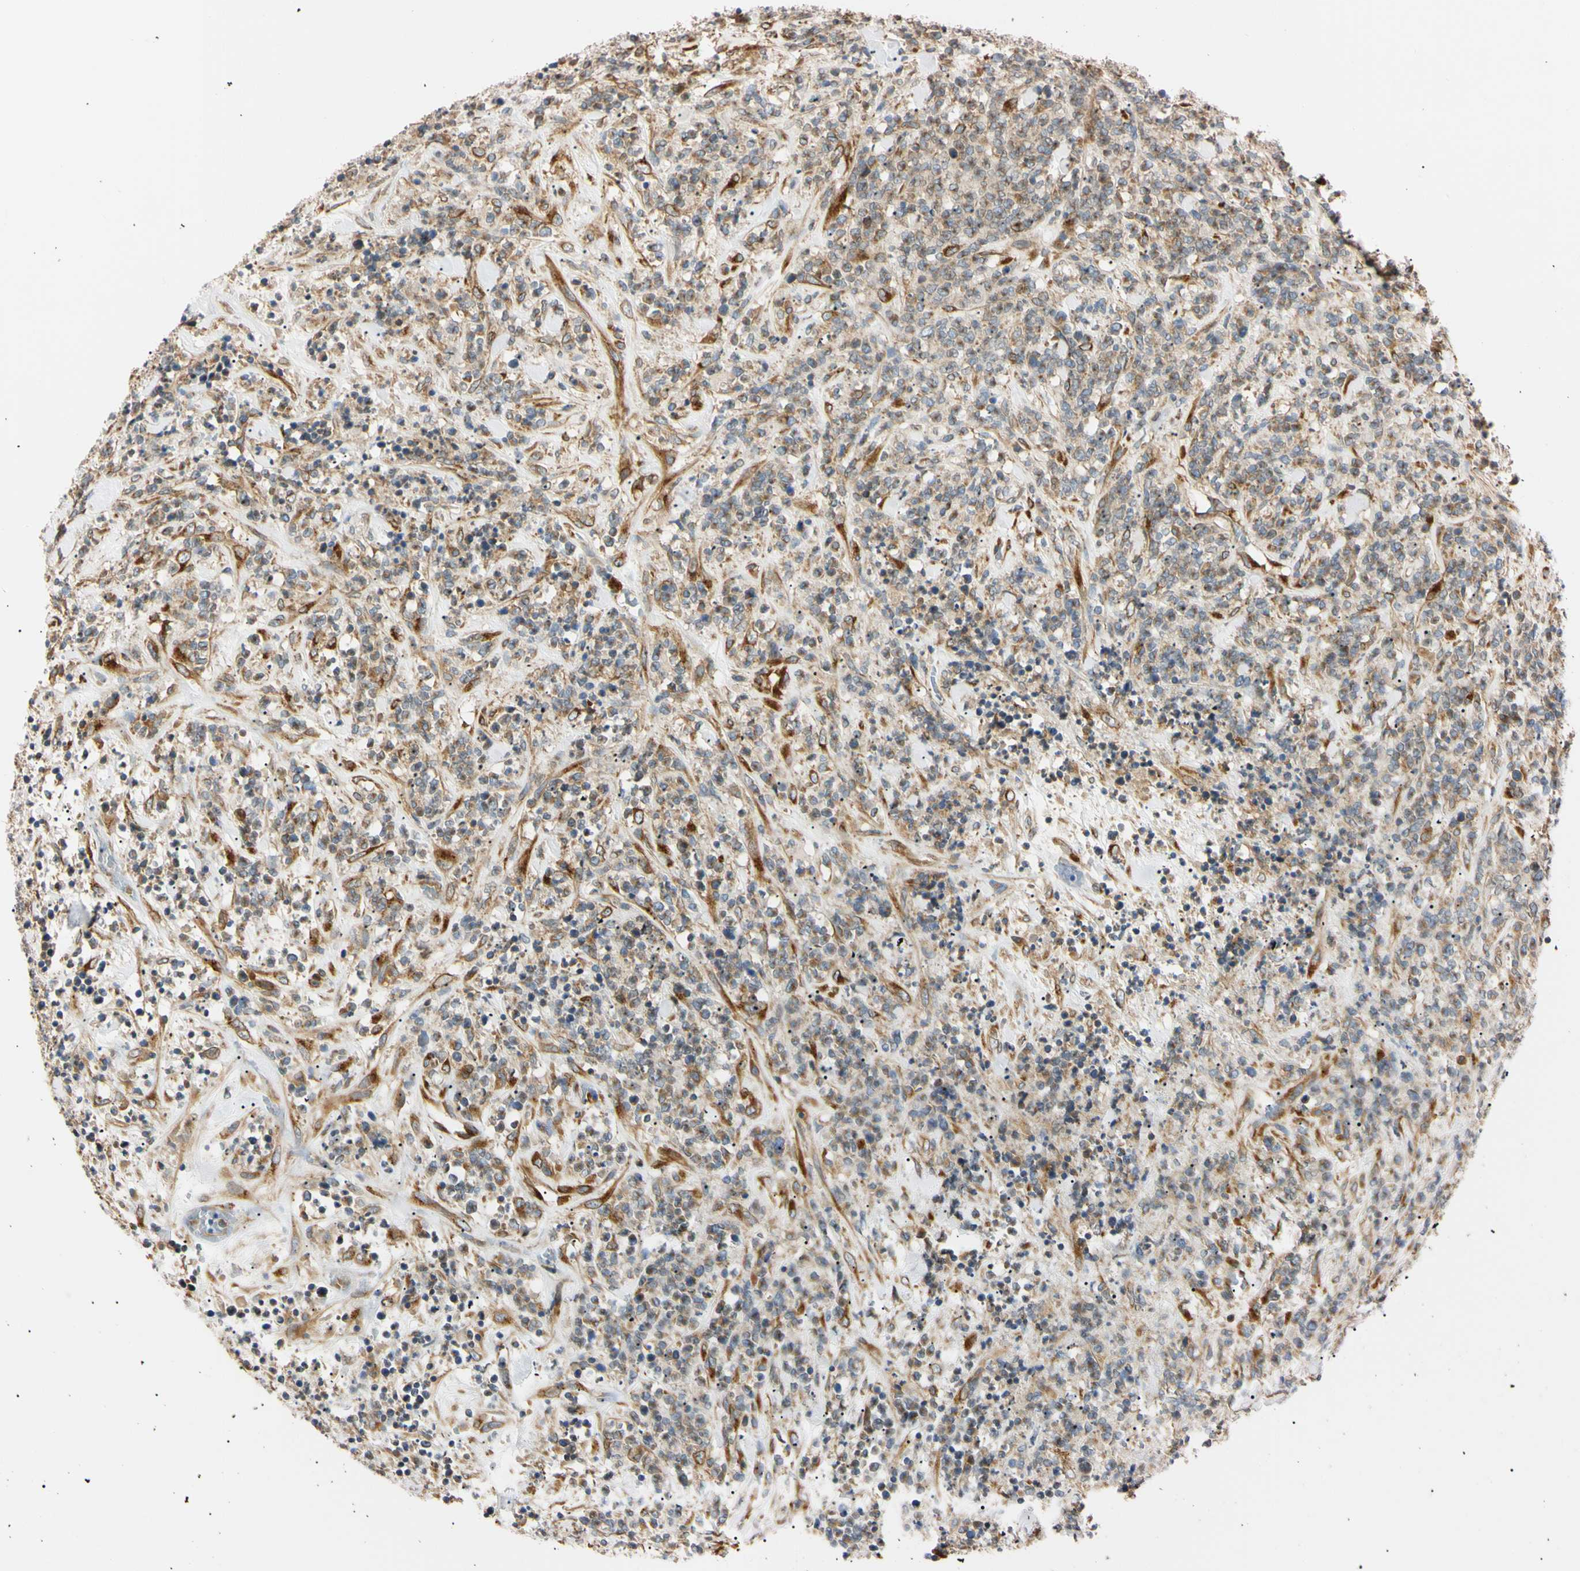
{"staining": {"intensity": "weak", "quantity": ">75%", "location": "cytoplasmic/membranous"}, "tissue": "lymphoma", "cell_type": "Tumor cells", "image_type": "cancer", "snomed": [{"axis": "morphology", "description": "Malignant lymphoma, non-Hodgkin's type, High grade"}, {"axis": "topography", "description": "Soft tissue"}], "caption": "Brown immunohistochemical staining in human high-grade malignant lymphoma, non-Hodgkin's type reveals weak cytoplasmic/membranous staining in about >75% of tumor cells. (IHC, brightfield microscopy, high magnification).", "gene": "IER3IP1", "patient": {"sex": "male", "age": 18}}